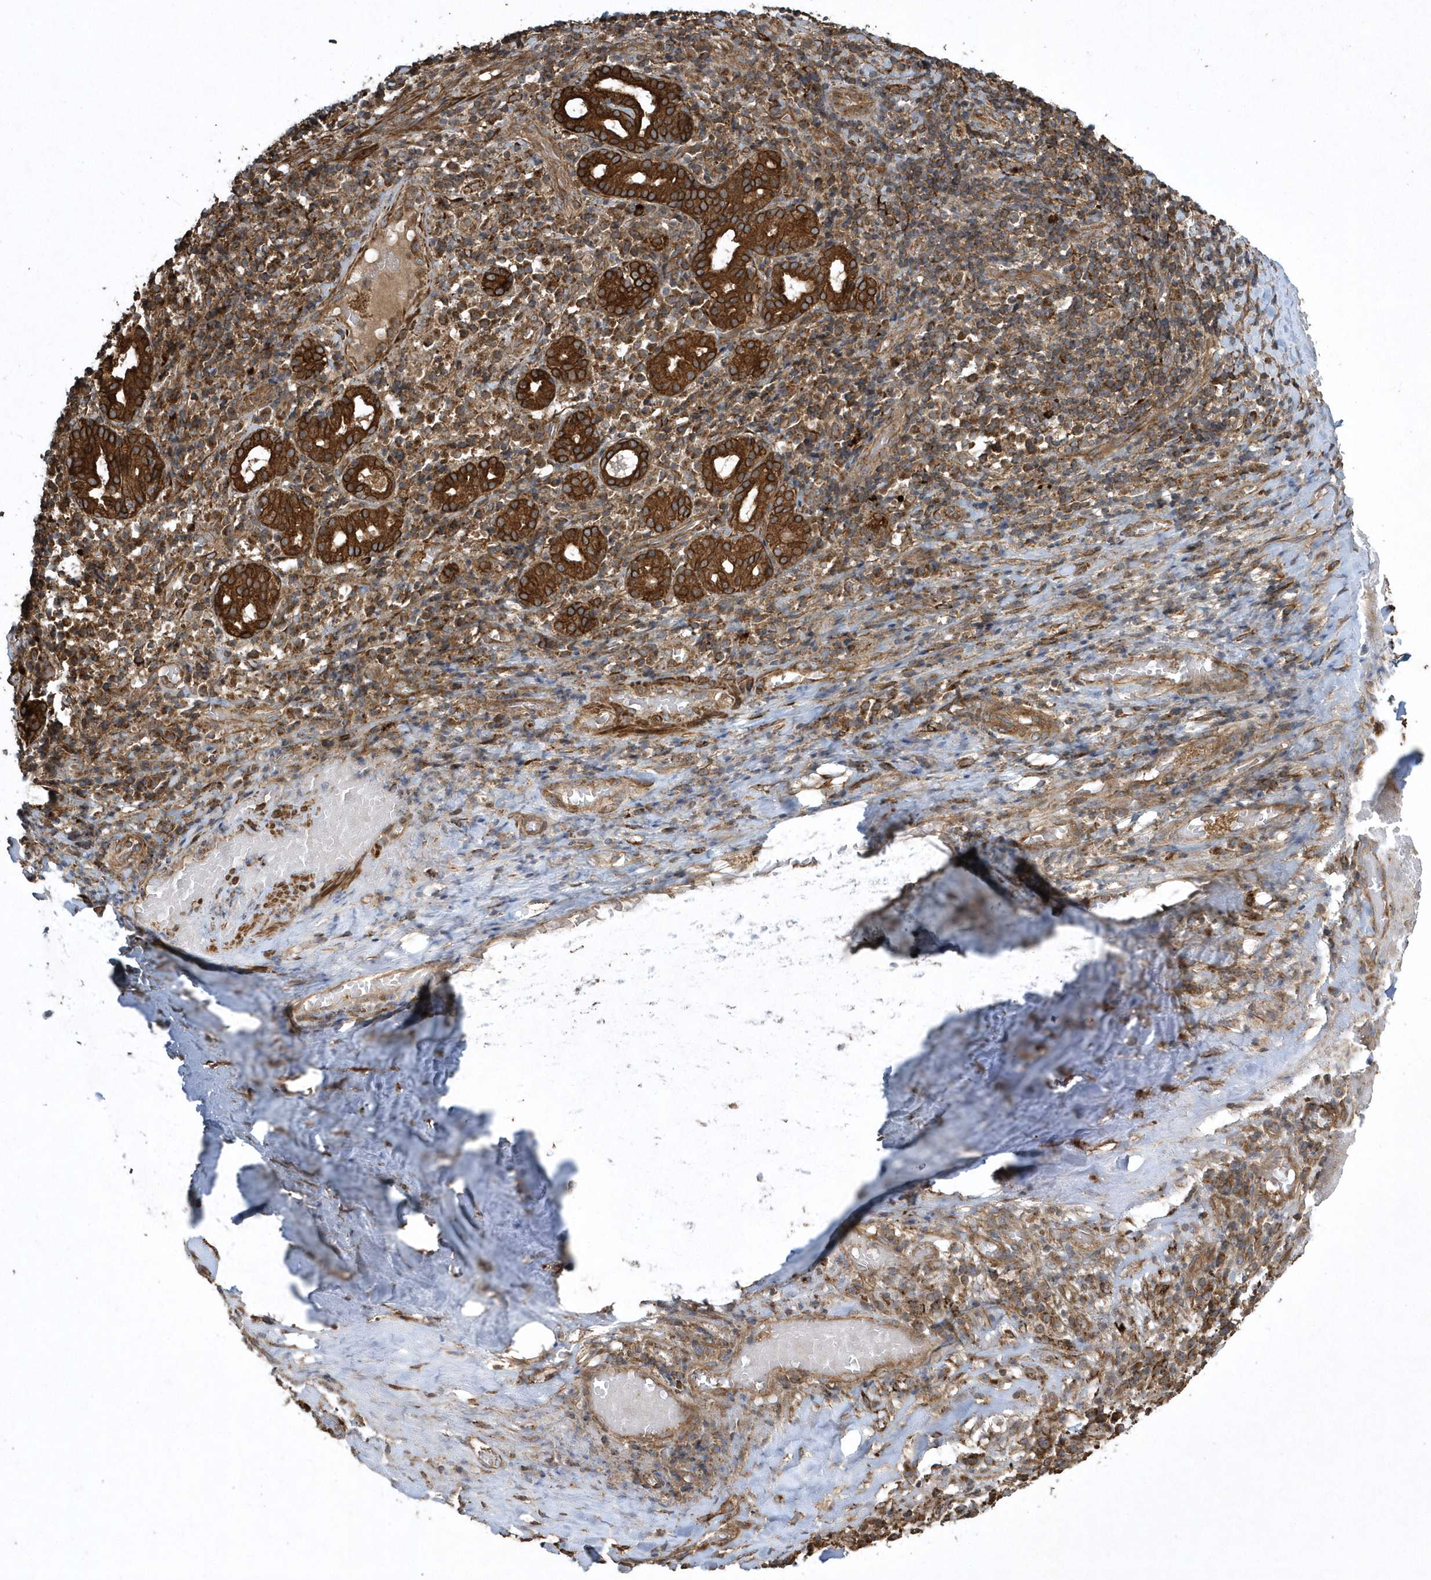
{"staining": {"intensity": "strong", "quantity": ">75%", "location": "cytoplasmic/membranous"}, "tissue": "adipose tissue", "cell_type": "Adipocytes", "image_type": "normal", "snomed": [{"axis": "morphology", "description": "Normal tissue, NOS"}, {"axis": "morphology", "description": "Basal cell carcinoma"}, {"axis": "topography", "description": "Cartilage tissue"}, {"axis": "topography", "description": "Nasopharynx"}, {"axis": "topography", "description": "Oral tissue"}], "caption": "Brown immunohistochemical staining in unremarkable human adipose tissue demonstrates strong cytoplasmic/membranous positivity in about >75% of adipocytes.", "gene": "SENP8", "patient": {"sex": "female", "age": 77}}